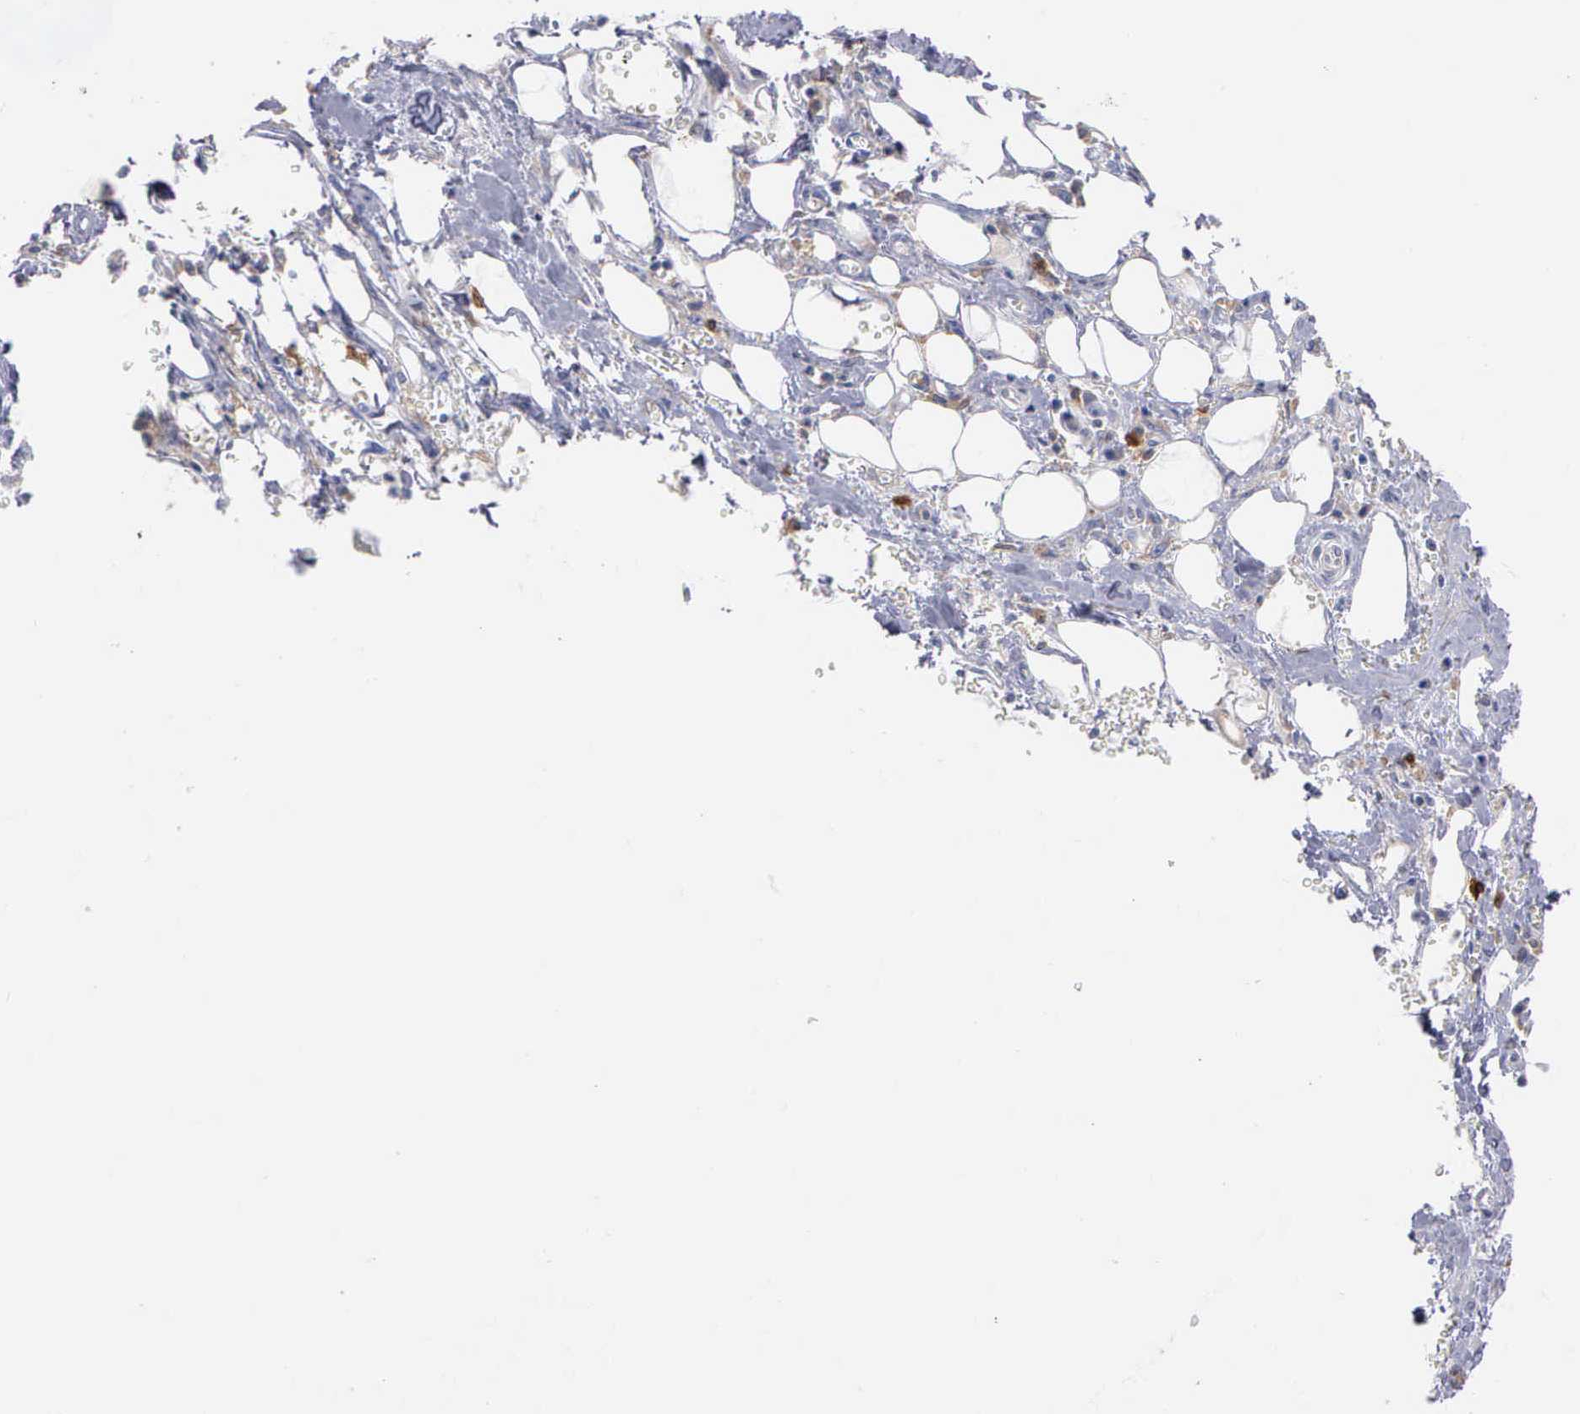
{"staining": {"intensity": "negative", "quantity": "none", "location": "none"}, "tissue": "pancreatic cancer", "cell_type": "Tumor cells", "image_type": "cancer", "snomed": [{"axis": "morphology", "description": "Adenocarcinoma, NOS"}, {"axis": "topography", "description": "Pancreas"}], "caption": "High magnification brightfield microscopy of pancreatic cancer (adenocarcinoma) stained with DAB (brown) and counterstained with hematoxylin (blue): tumor cells show no significant expression.", "gene": "PTGS2", "patient": {"sex": "male", "age": 69}}